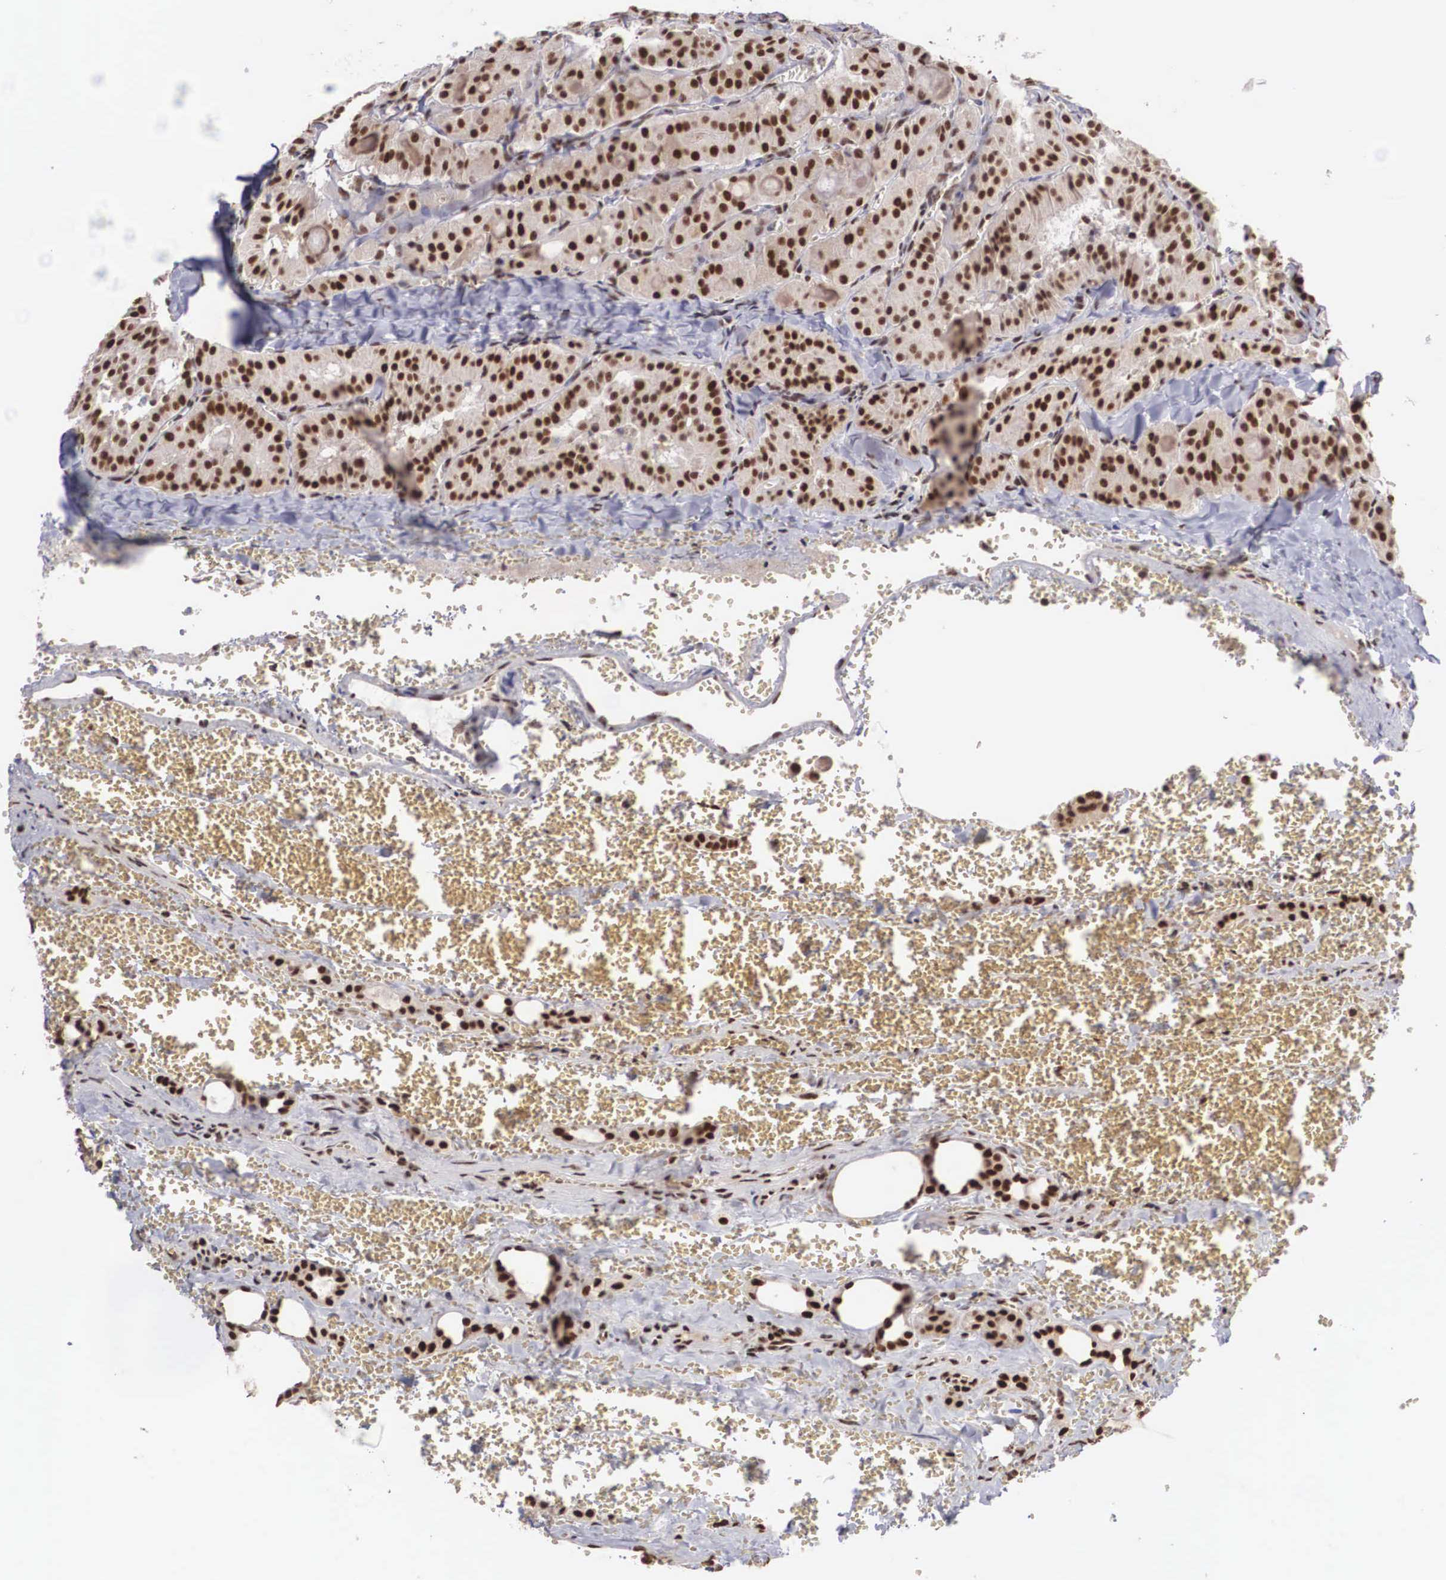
{"staining": {"intensity": "strong", "quantity": ">75%", "location": "nuclear"}, "tissue": "thyroid cancer", "cell_type": "Tumor cells", "image_type": "cancer", "snomed": [{"axis": "morphology", "description": "Carcinoma, NOS"}, {"axis": "topography", "description": "Thyroid gland"}], "caption": "Thyroid carcinoma stained with a brown dye displays strong nuclear positive positivity in approximately >75% of tumor cells.", "gene": "HTATSF1", "patient": {"sex": "male", "age": 76}}